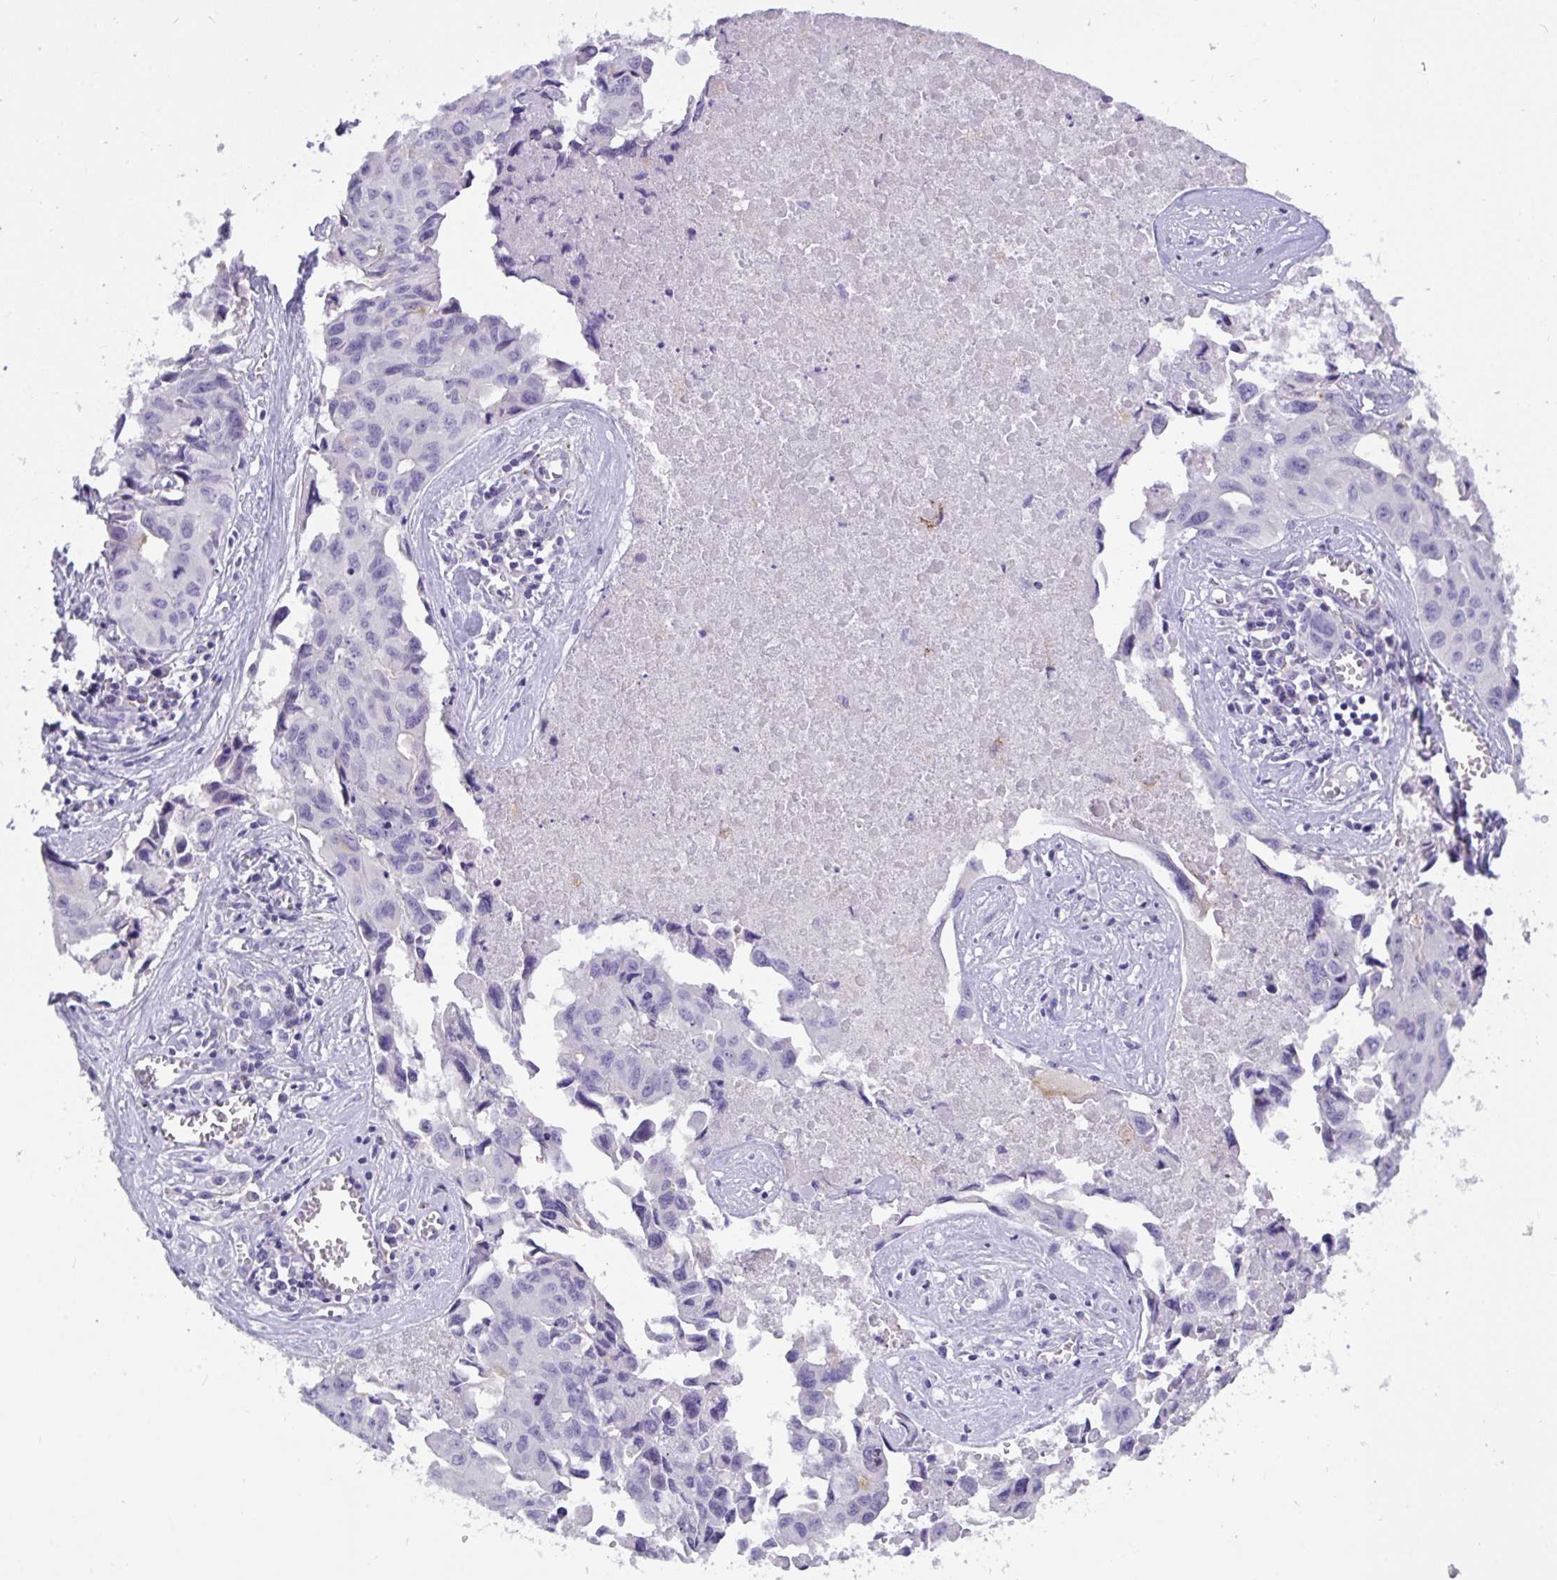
{"staining": {"intensity": "negative", "quantity": "none", "location": "none"}, "tissue": "lung cancer", "cell_type": "Tumor cells", "image_type": "cancer", "snomed": [{"axis": "morphology", "description": "Adenocarcinoma, NOS"}, {"axis": "topography", "description": "Lymph node"}, {"axis": "topography", "description": "Lung"}], "caption": "Tumor cells show no significant expression in lung cancer. Brightfield microscopy of immunohistochemistry stained with DAB (brown) and hematoxylin (blue), captured at high magnification.", "gene": "SEMA6B", "patient": {"sex": "male", "age": 64}}